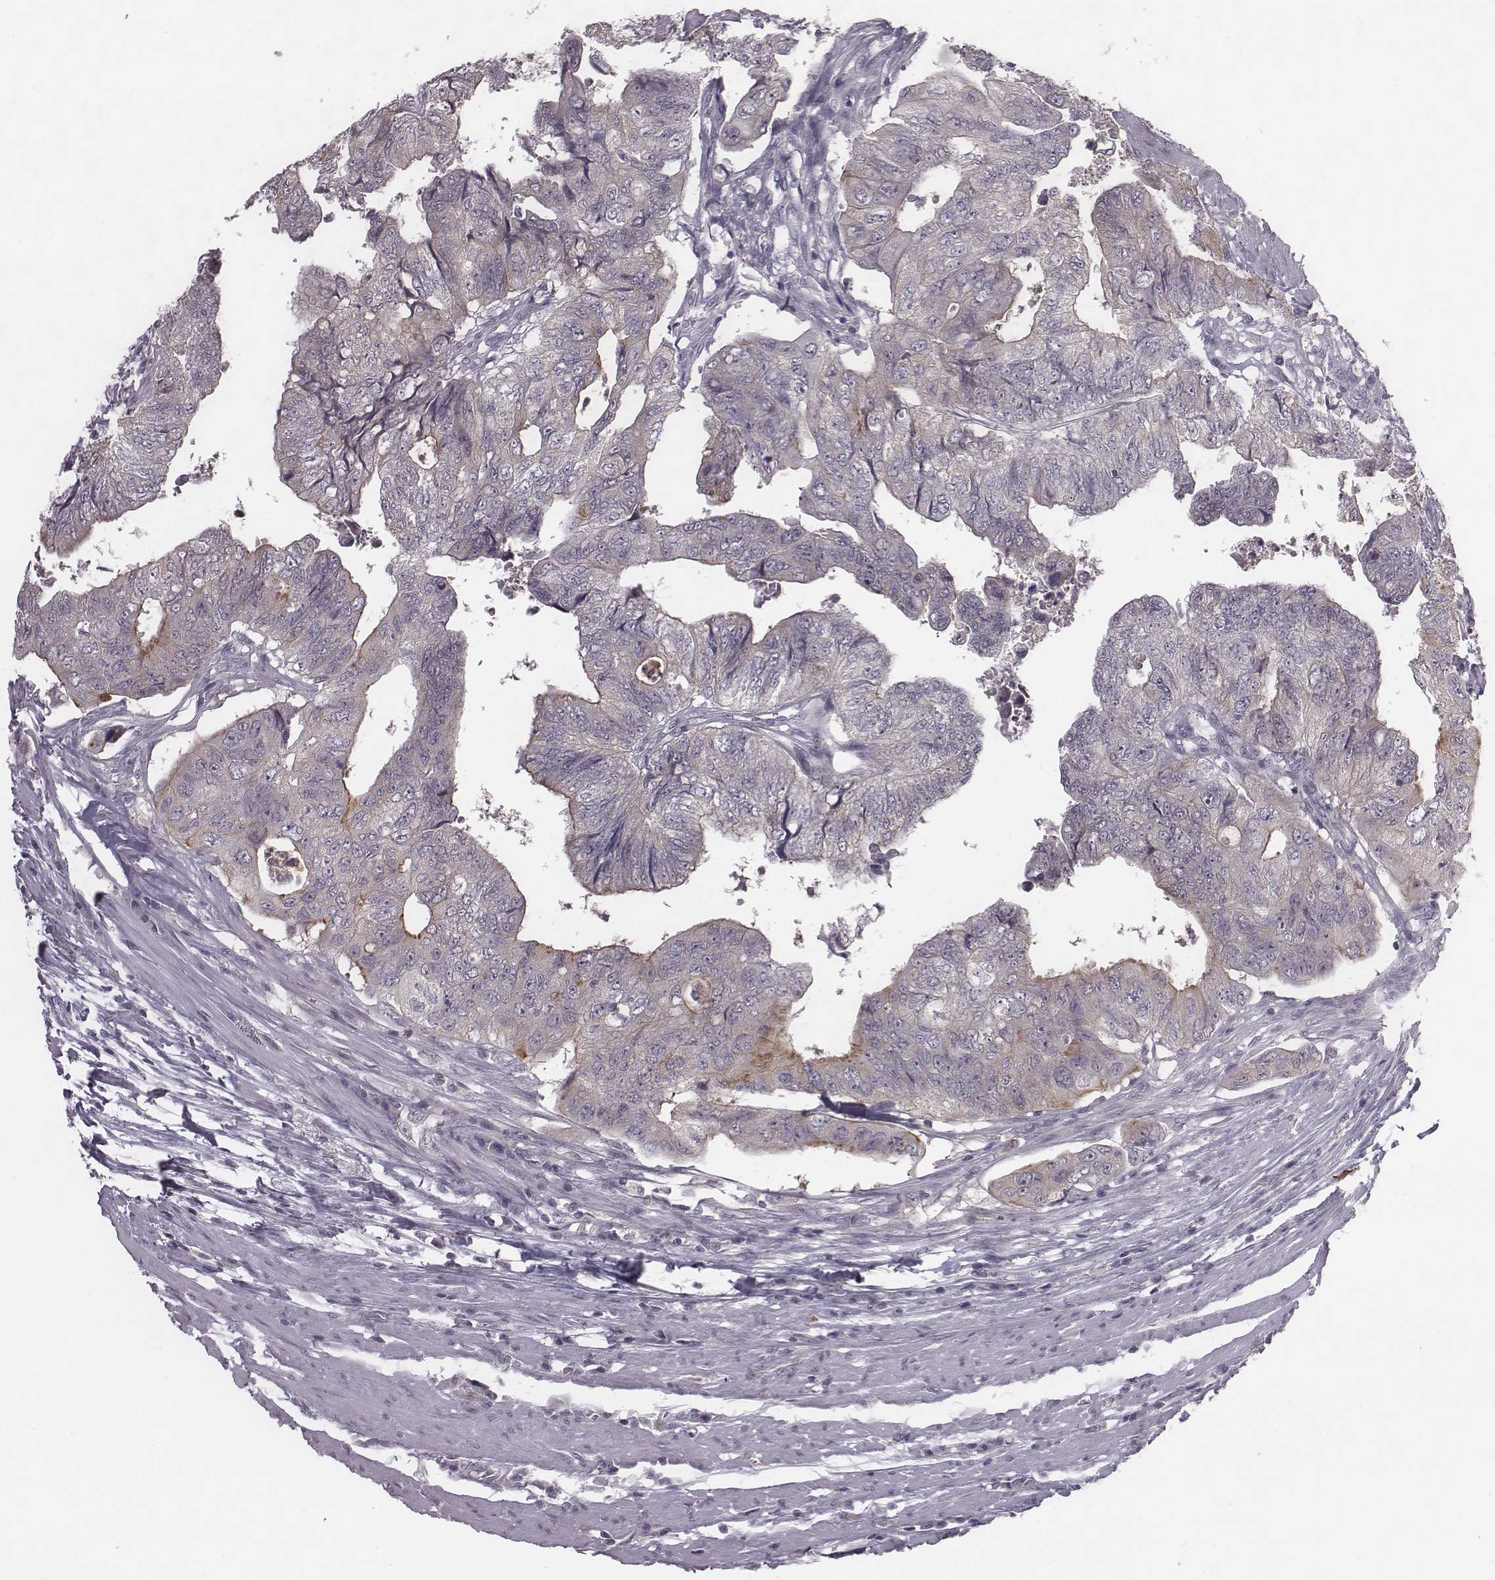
{"staining": {"intensity": "moderate", "quantity": "<25%", "location": "cytoplasmic/membranous"}, "tissue": "colorectal cancer", "cell_type": "Tumor cells", "image_type": "cancer", "snomed": [{"axis": "morphology", "description": "Adenocarcinoma, NOS"}, {"axis": "topography", "description": "Colon"}], "caption": "Moderate cytoplasmic/membranous protein expression is present in approximately <25% of tumor cells in colorectal cancer. (Stains: DAB in brown, nuclei in blue, Microscopy: brightfield microscopy at high magnification).", "gene": "BICDL1", "patient": {"sex": "male", "age": 57}}